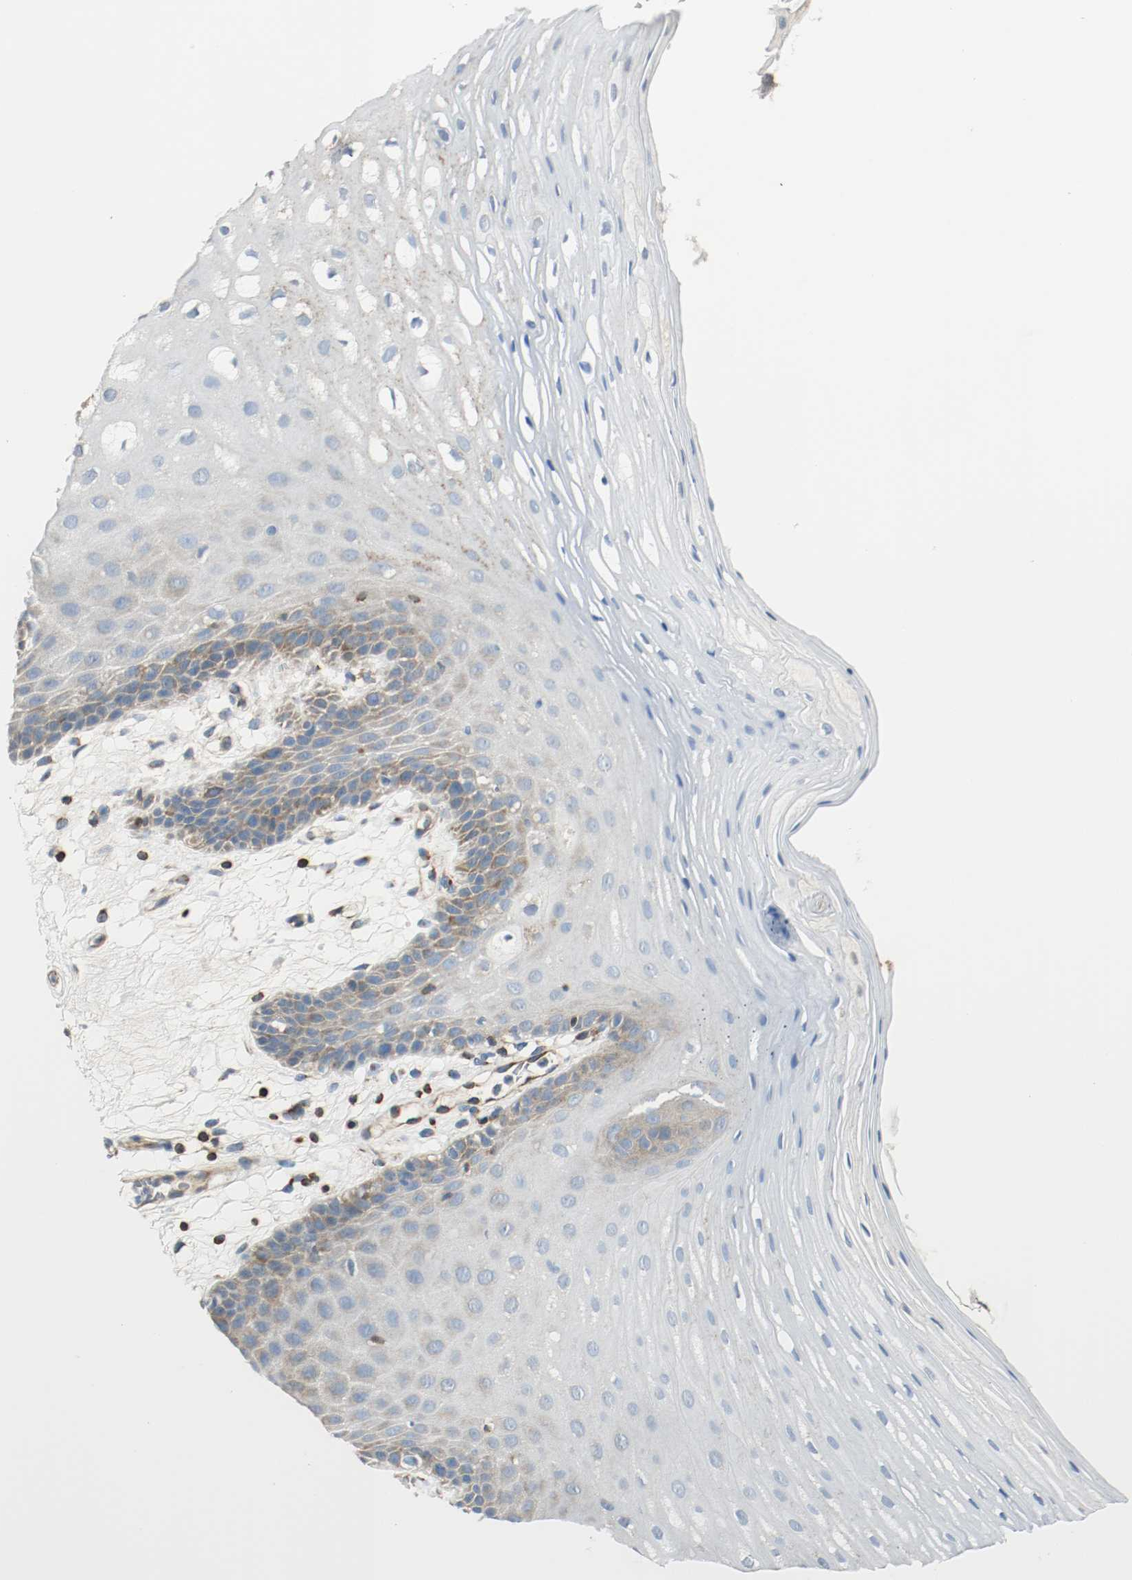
{"staining": {"intensity": "strong", "quantity": "25%-75%", "location": "cytoplasmic/membranous"}, "tissue": "oral mucosa", "cell_type": "Squamous epithelial cells", "image_type": "normal", "snomed": [{"axis": "morphology", "description": "Normal tissue, NOS"}, {"axis": "morphology", "description": "Squamous cell carcinoma, NOS"}, {"axis": "topography", "description": "Skeletal muscle"}, {"axis": "topography", "description": "Oral tissue"}, {"axis": "topography", "description": "Head-Neck"}], "caption": "Immunohistochemical staining of normal human oral mucosa displays high levels of strong cytoplasmic/membranous staining in approximately 25%-75% of squamous epithelial cells. (Stains: DAB in brown, nuclei in blue, Microscopy: brightfield microscopy at high magnification).", "gene": "PLCG1", "patient": {"sex": "male", "age": 71}}